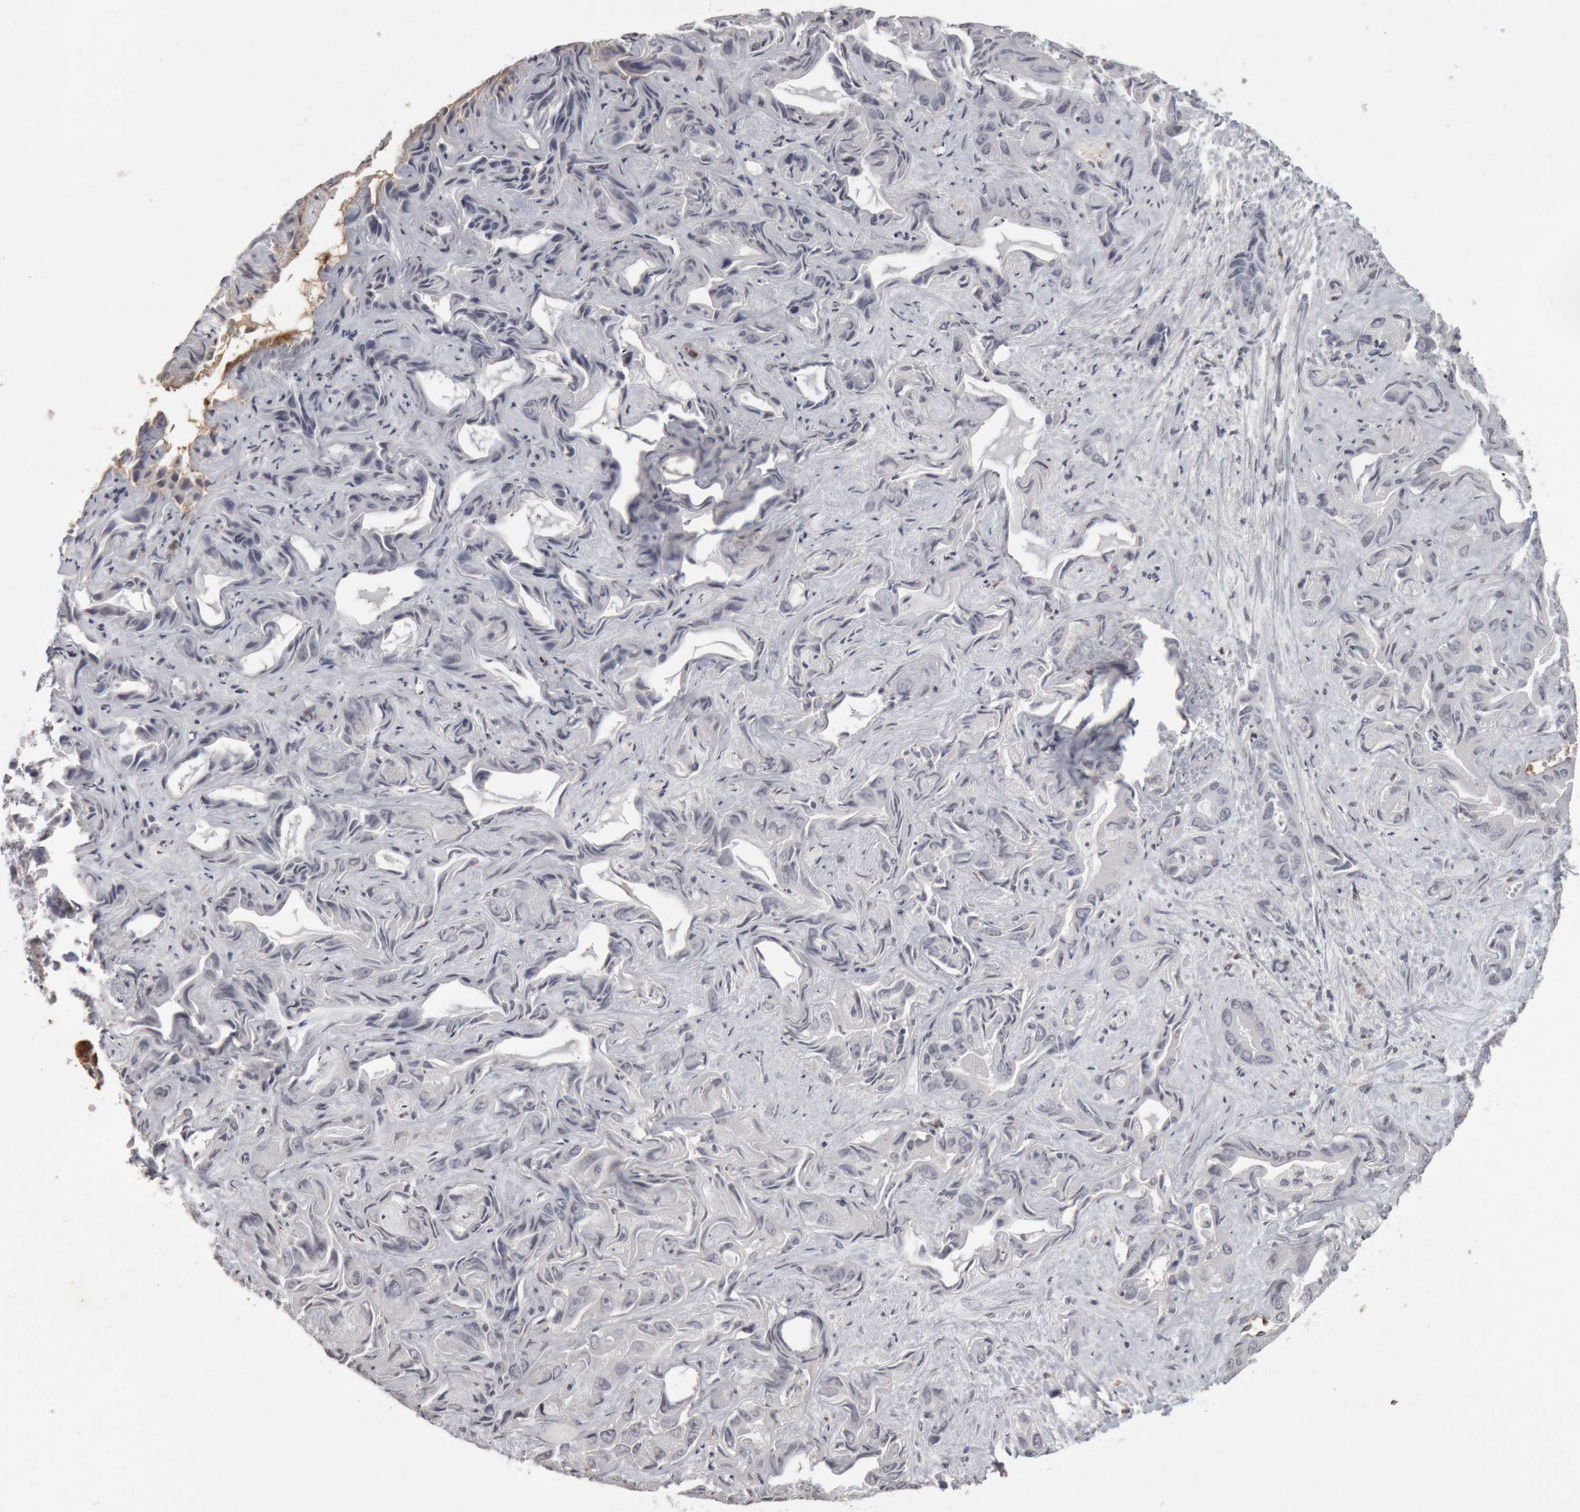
{"staining": {"intensity": "negative", "quantity": "none", "location": "none"}, "tissue": "liver cancer", "cell_type": "Tumor cells", "image_type": "cancer", "snomed": [{"axis": "morphology", "description": "Cholangiocarcinoma"}, {"axis": "topography", "description": "Liver"}], "caption": "The IHC image has no significant positivity in tumor cells of liver cancer (cholangiocarcinoma) tissue.", "gene": "MEP1A", "patient": {"sex": "female", "age": 52}}